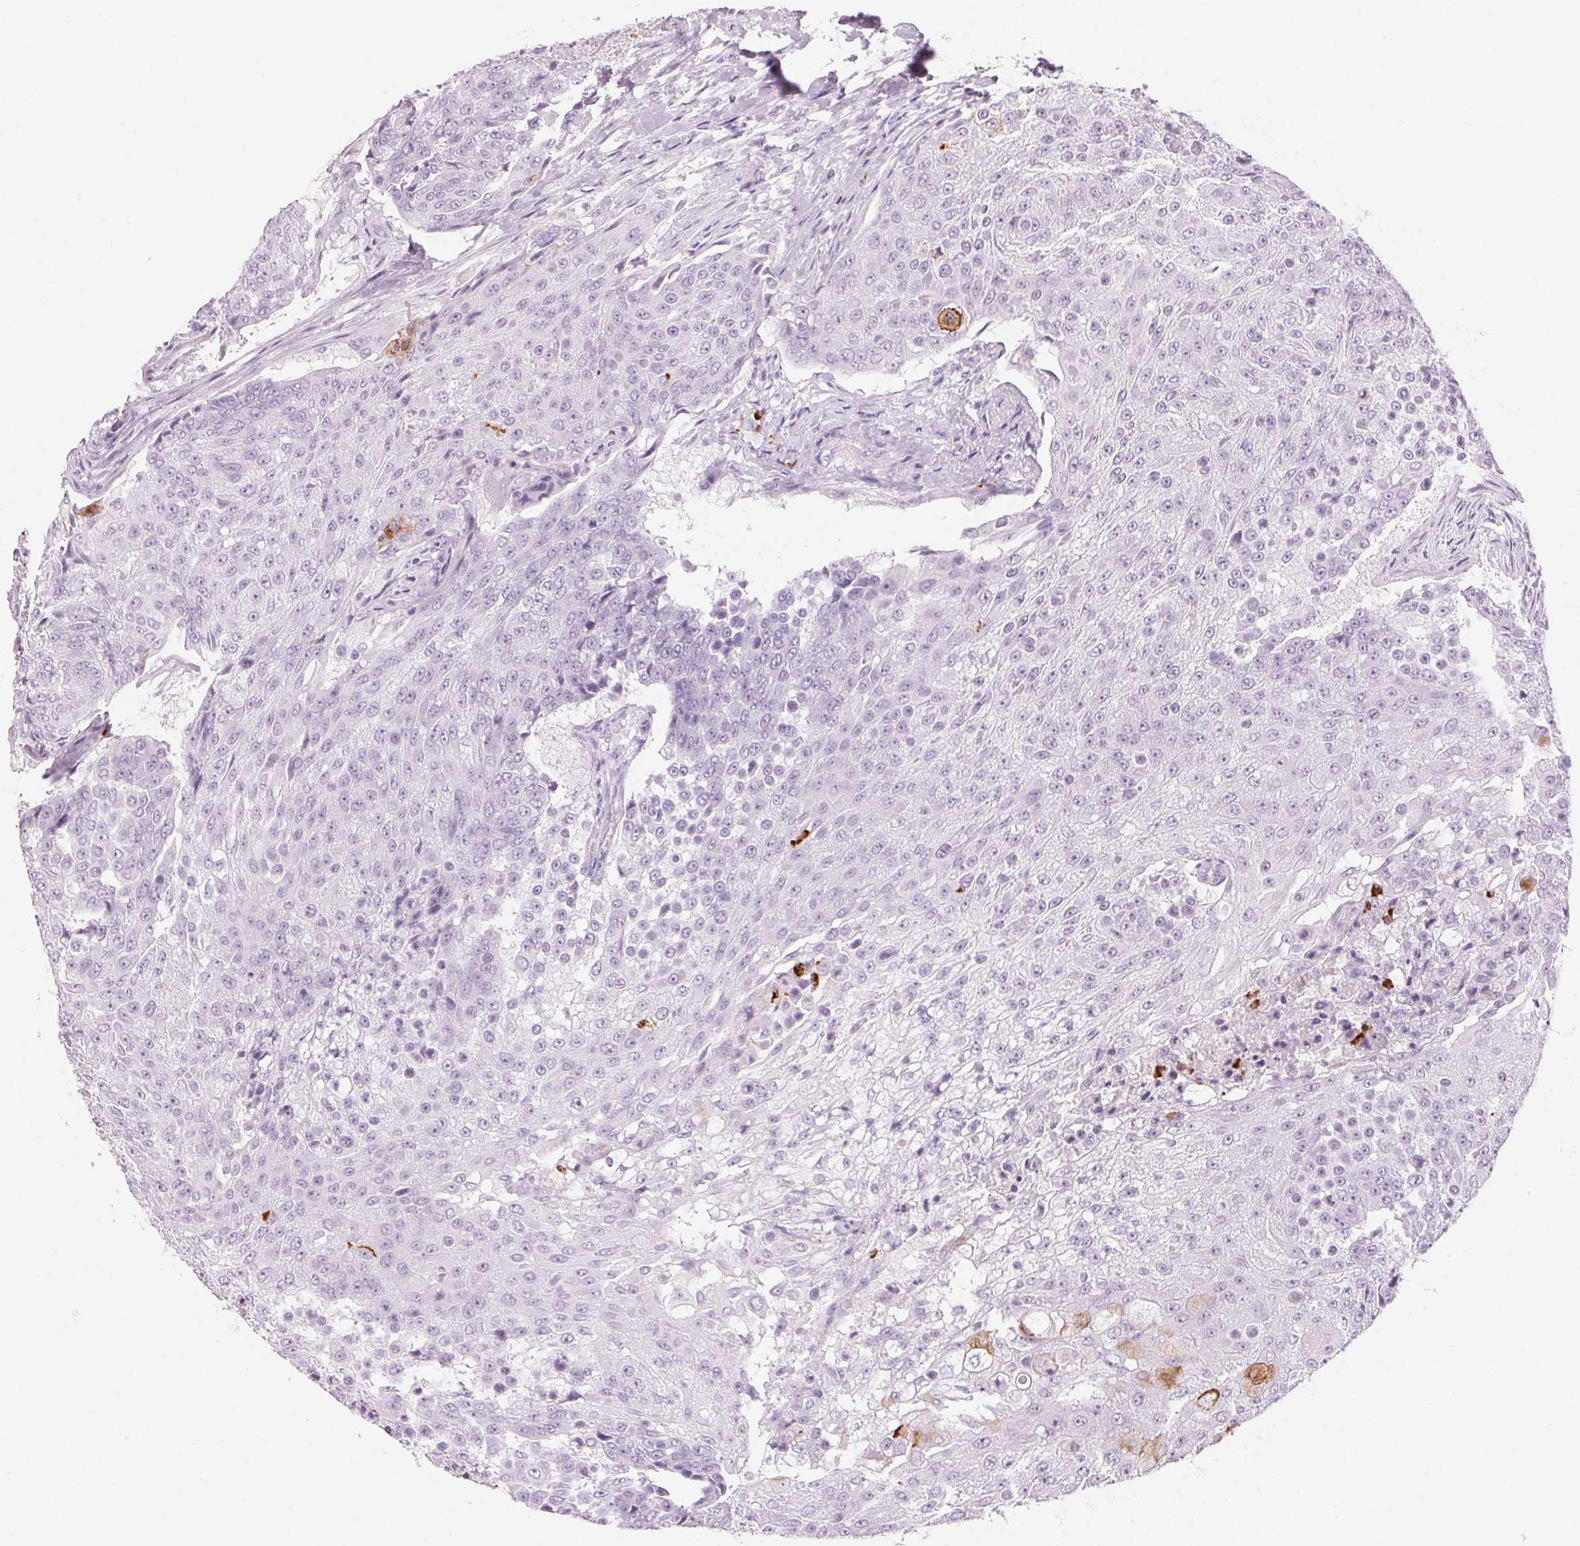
{"staining": {"intensity": "negative", "quantity": "none", "location": "none"}, "tissue": "urothelial cancer", "cell_type": "Tumor cells", "image_type": "cancer", "snomed": [{"axis": "morphology", "description": "Urothelial carcinoma, High grade"}, {"axis": "topography", "description": "Urinary bladder"}], "caption": "Immunohistochemistry image of human urothelial carcinoma (high-grade) stained for a protein (brown), which displays no staining in tumor cells. (DAB immunohistochemistry with hematoxylin counter stain).", "gene": "KLK7", "patient": {"sex": "female", "age": 63}}